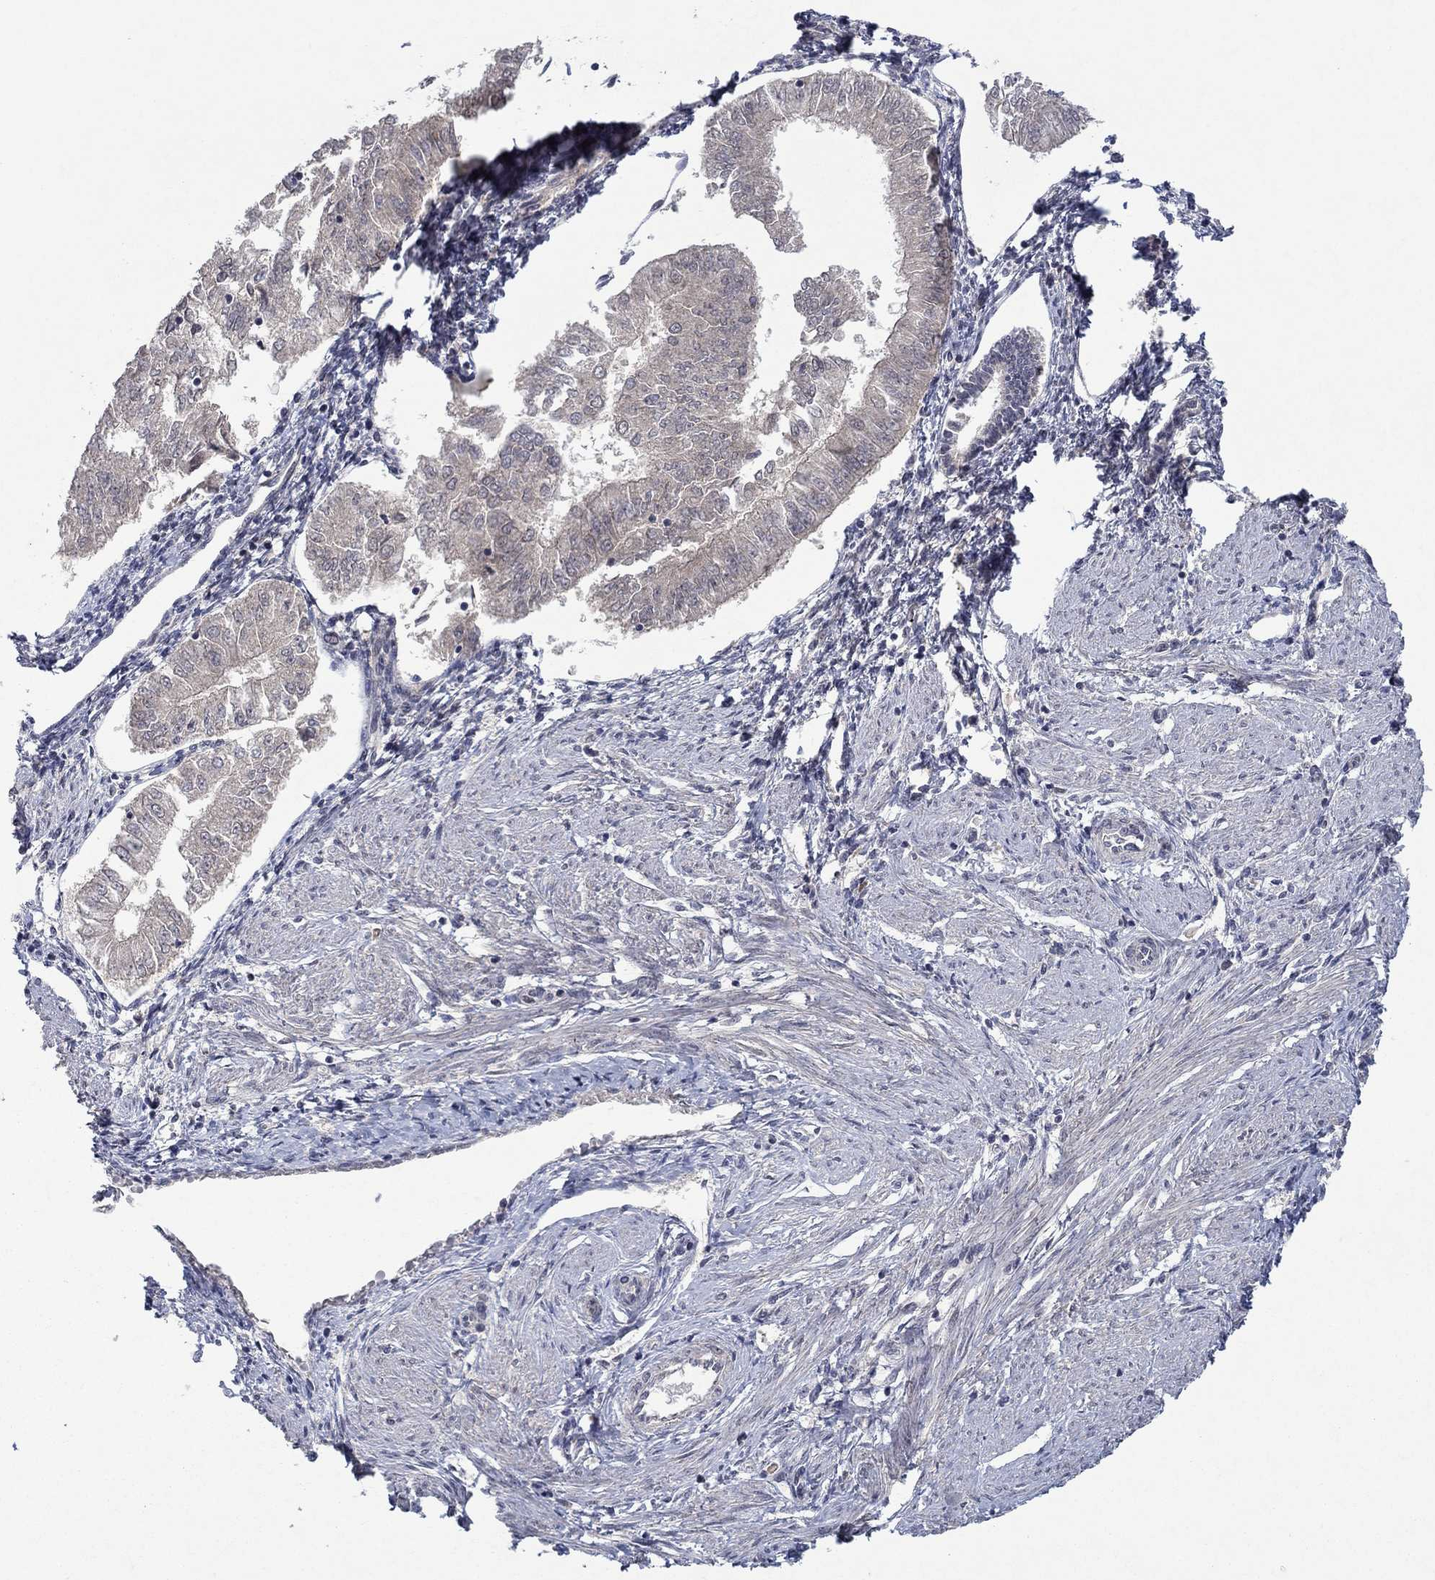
{"staining": {"intensity": "weak", "quantity": ">75%", "location": "cytoplasmic/membranous"}, "tissue": "endometrial cancer", "cell_type": "Tumor cells", "image_type": "cancer", "snomed": [{"axis": "morphology", "description": "Adenocarcinoma, NOS"}, {"axis": "topography", "description": "Endometrium"}], "caption": "A high-resolution histopathology image shows immunohistochemistry (IHC) staining of endometrial cancer, which reveals weak cytoplasmic/membranous expression in approximately >75% of tumor cells.", "gene": "IL4", "patient": {"sex": "female", "age": 53}}